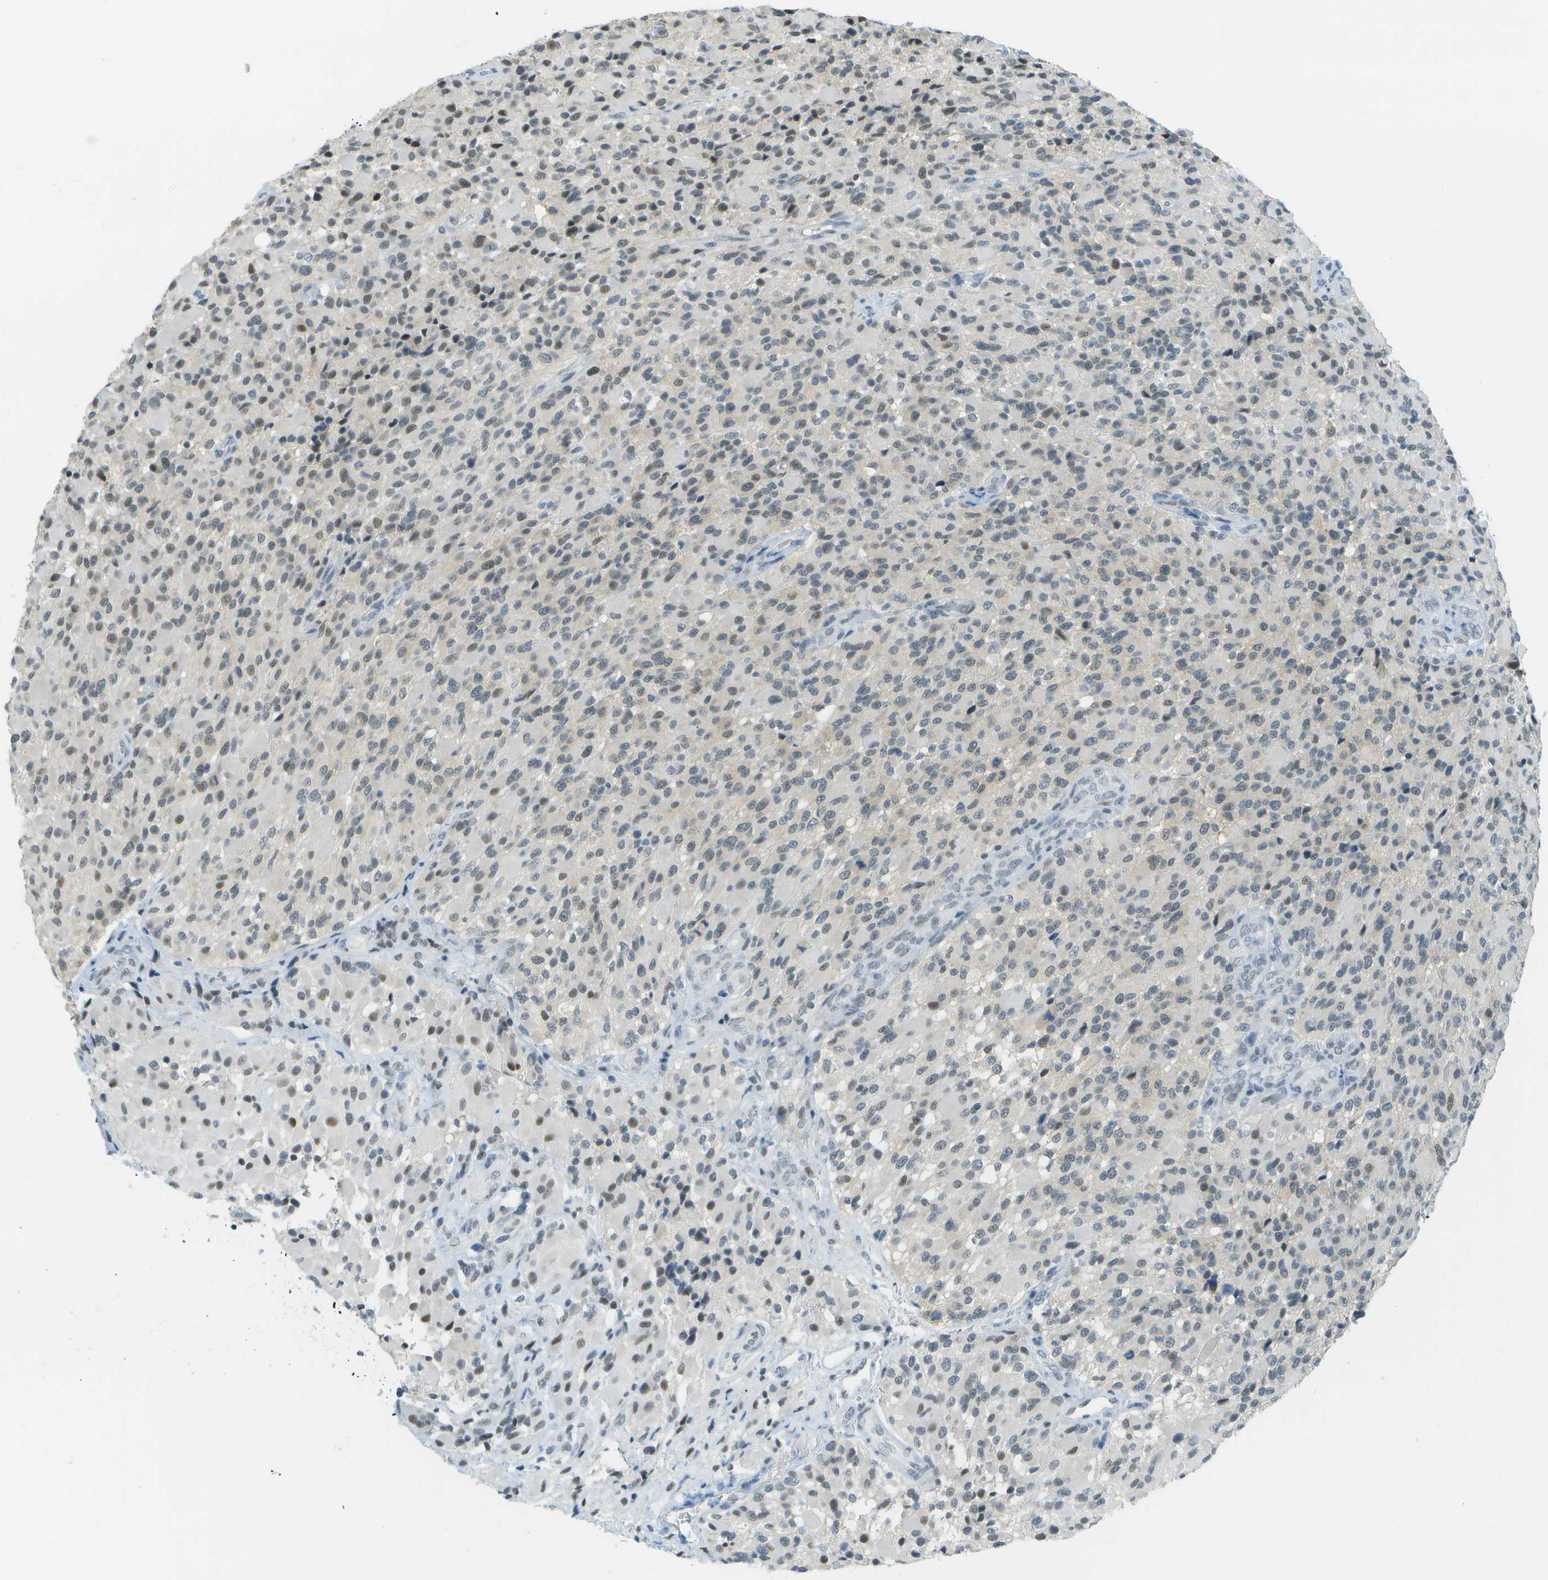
{"staining": {"intensity": "moderate", "quantity": "<25%", "location": "nuclear"}, "tissue": "glioma", "cell_type": "Tumor cells", "image_type": "cancer", "snomed": [{"axis": "morphology", "description": "Glioma, malignant, High grade"}, {"axis": "topography", "description": "Brain"}], "caption": "A low amount of moderate nuclear expression is appreciated in about <25% of tumor cells in high-grade glioma (malignant) tissue. (DAB (3,3'-diaminobenzidine) = brown stain, brightfield microscopy at high magnification).", "gene": "NEK11", "patient": {"sex": "male", "age": 71}}